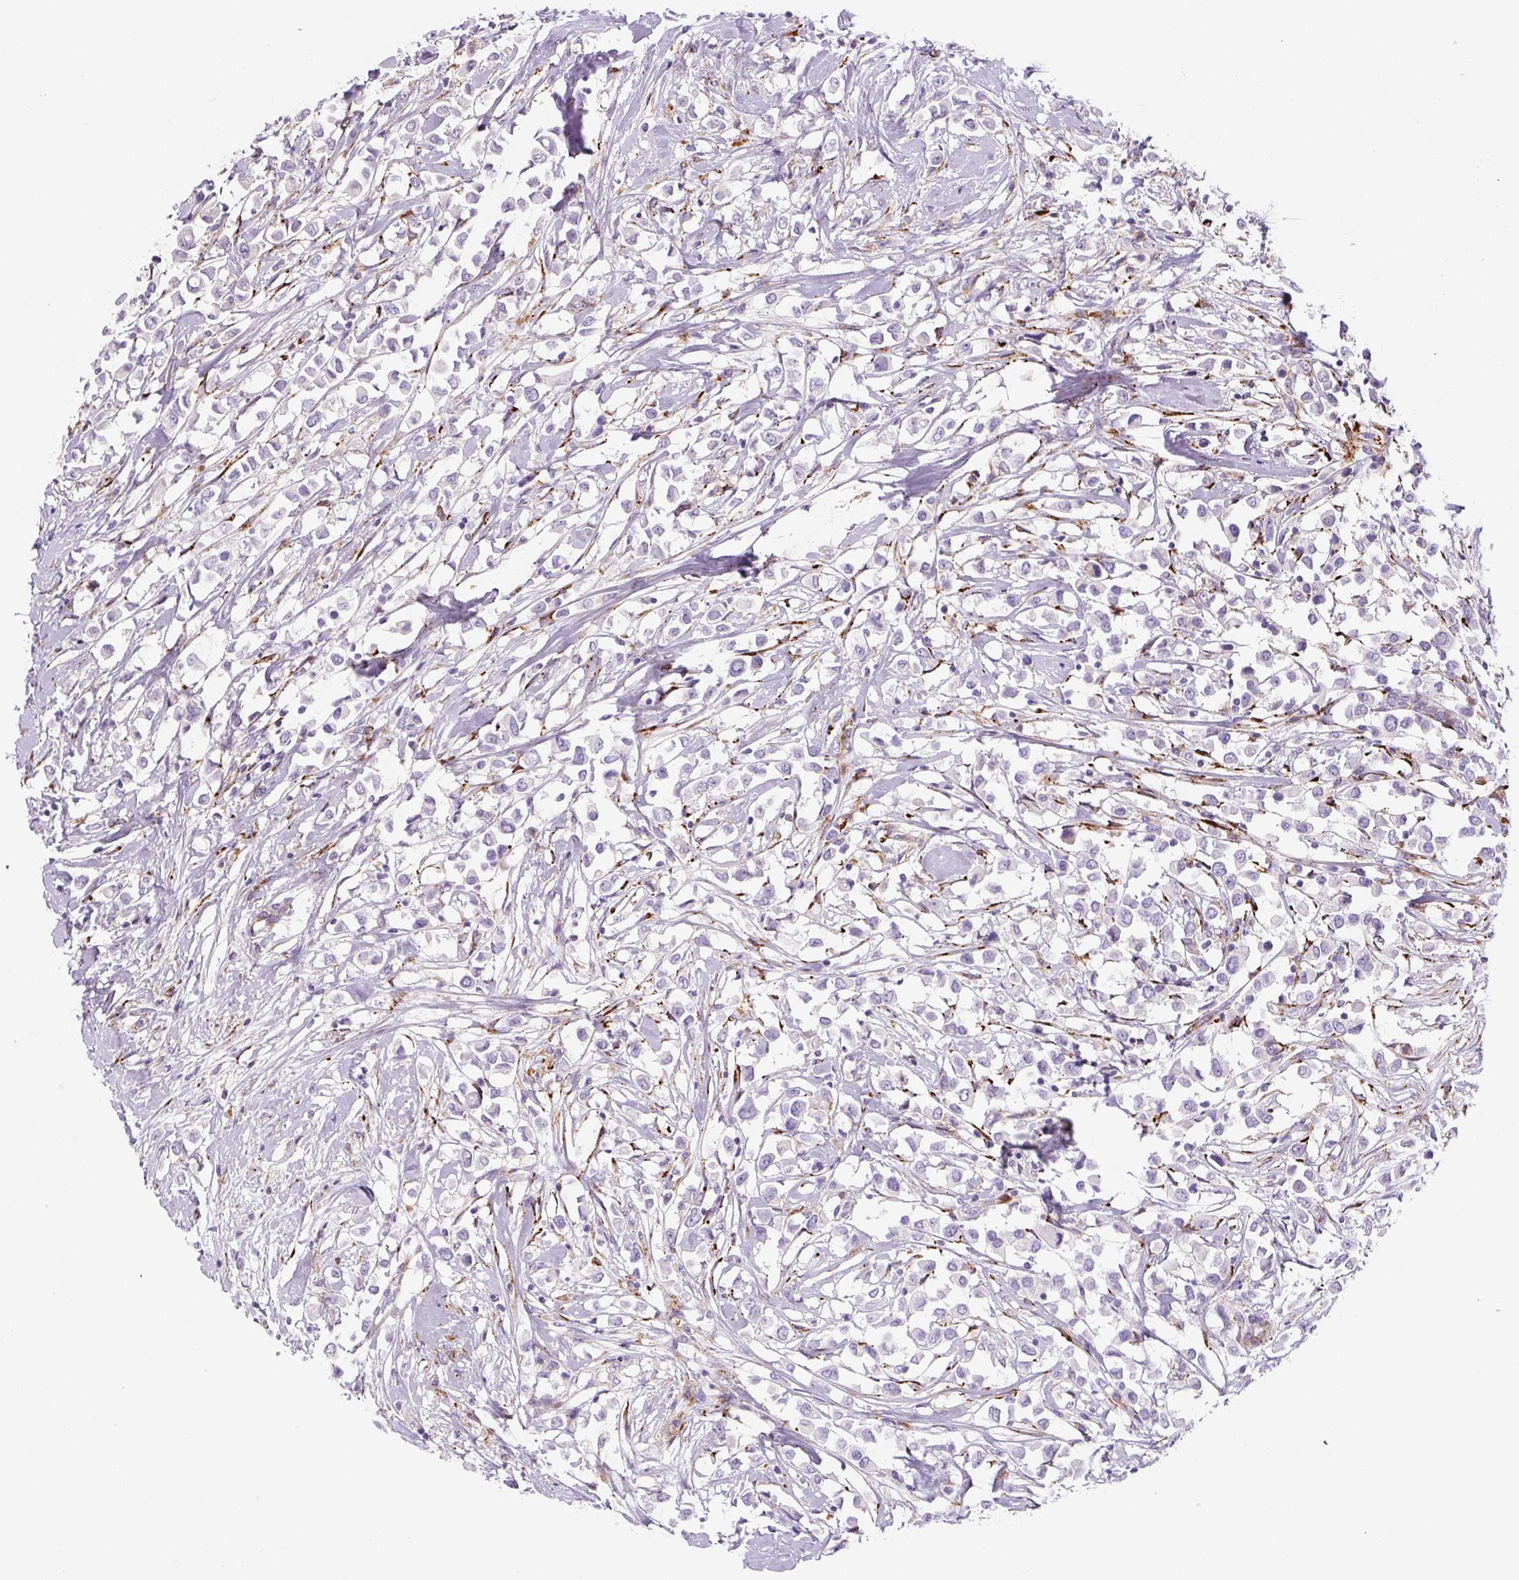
{"staining": {"intensity": "negative", "quantity": "none", "location": "none"}, "tissue": "breast cancer", "cell_type": "Tumor cells", "image_type": "cancer", "snomed": [{"axis": "morphology", "description": "Duct carcinoma"}, {"axis": "topography", "description": "Breast"}], "caption": "Tumor cells show no significant protein staining in breast intraductal carcinoma. (Brightfield microscopy of DAB (3,3'-diaminobenzidine) immunohistochemistry (IHC) at high magnification).", "gene": "DISP3", "patient": {"sex": "female", "age": 61}}